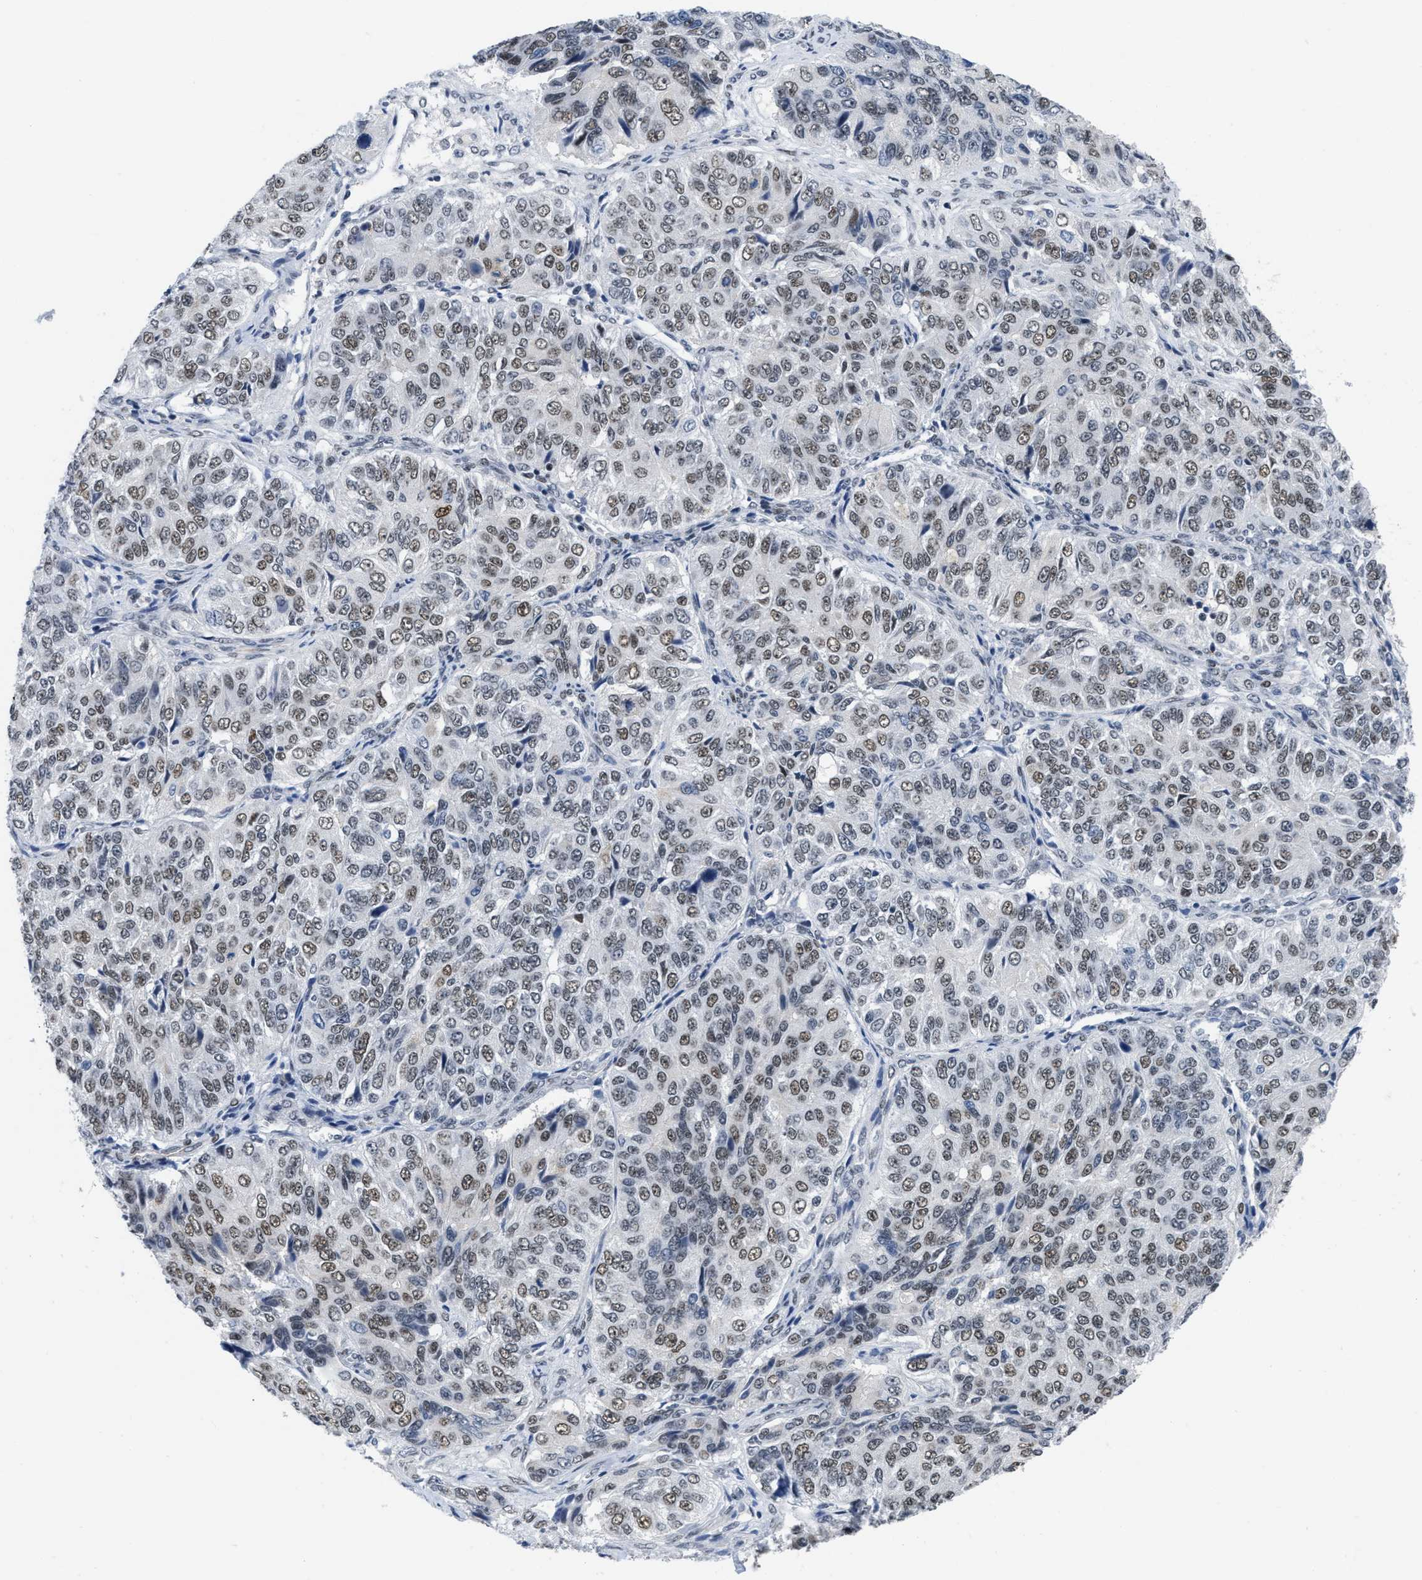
{"staining": {"intensity": "weak", "quantity": ">75%", "location": "nuclear"}, "tissue": "ovarian cancer", "cell_type": "Tumor cells", "image_type": "cancer", "snomed": [{"axis": "morphology", "description": "Carcinoma, endometroid"}, {"axis": "topography", "description": "Ovary"}], "caption": "About >75% of tumor cells in human ovarian cancer display weak nuclear protein staining as visualized by brown immunohistochemical staining.", "gene": "MIER1", "patient": {"sex": "female", "age": 51}}